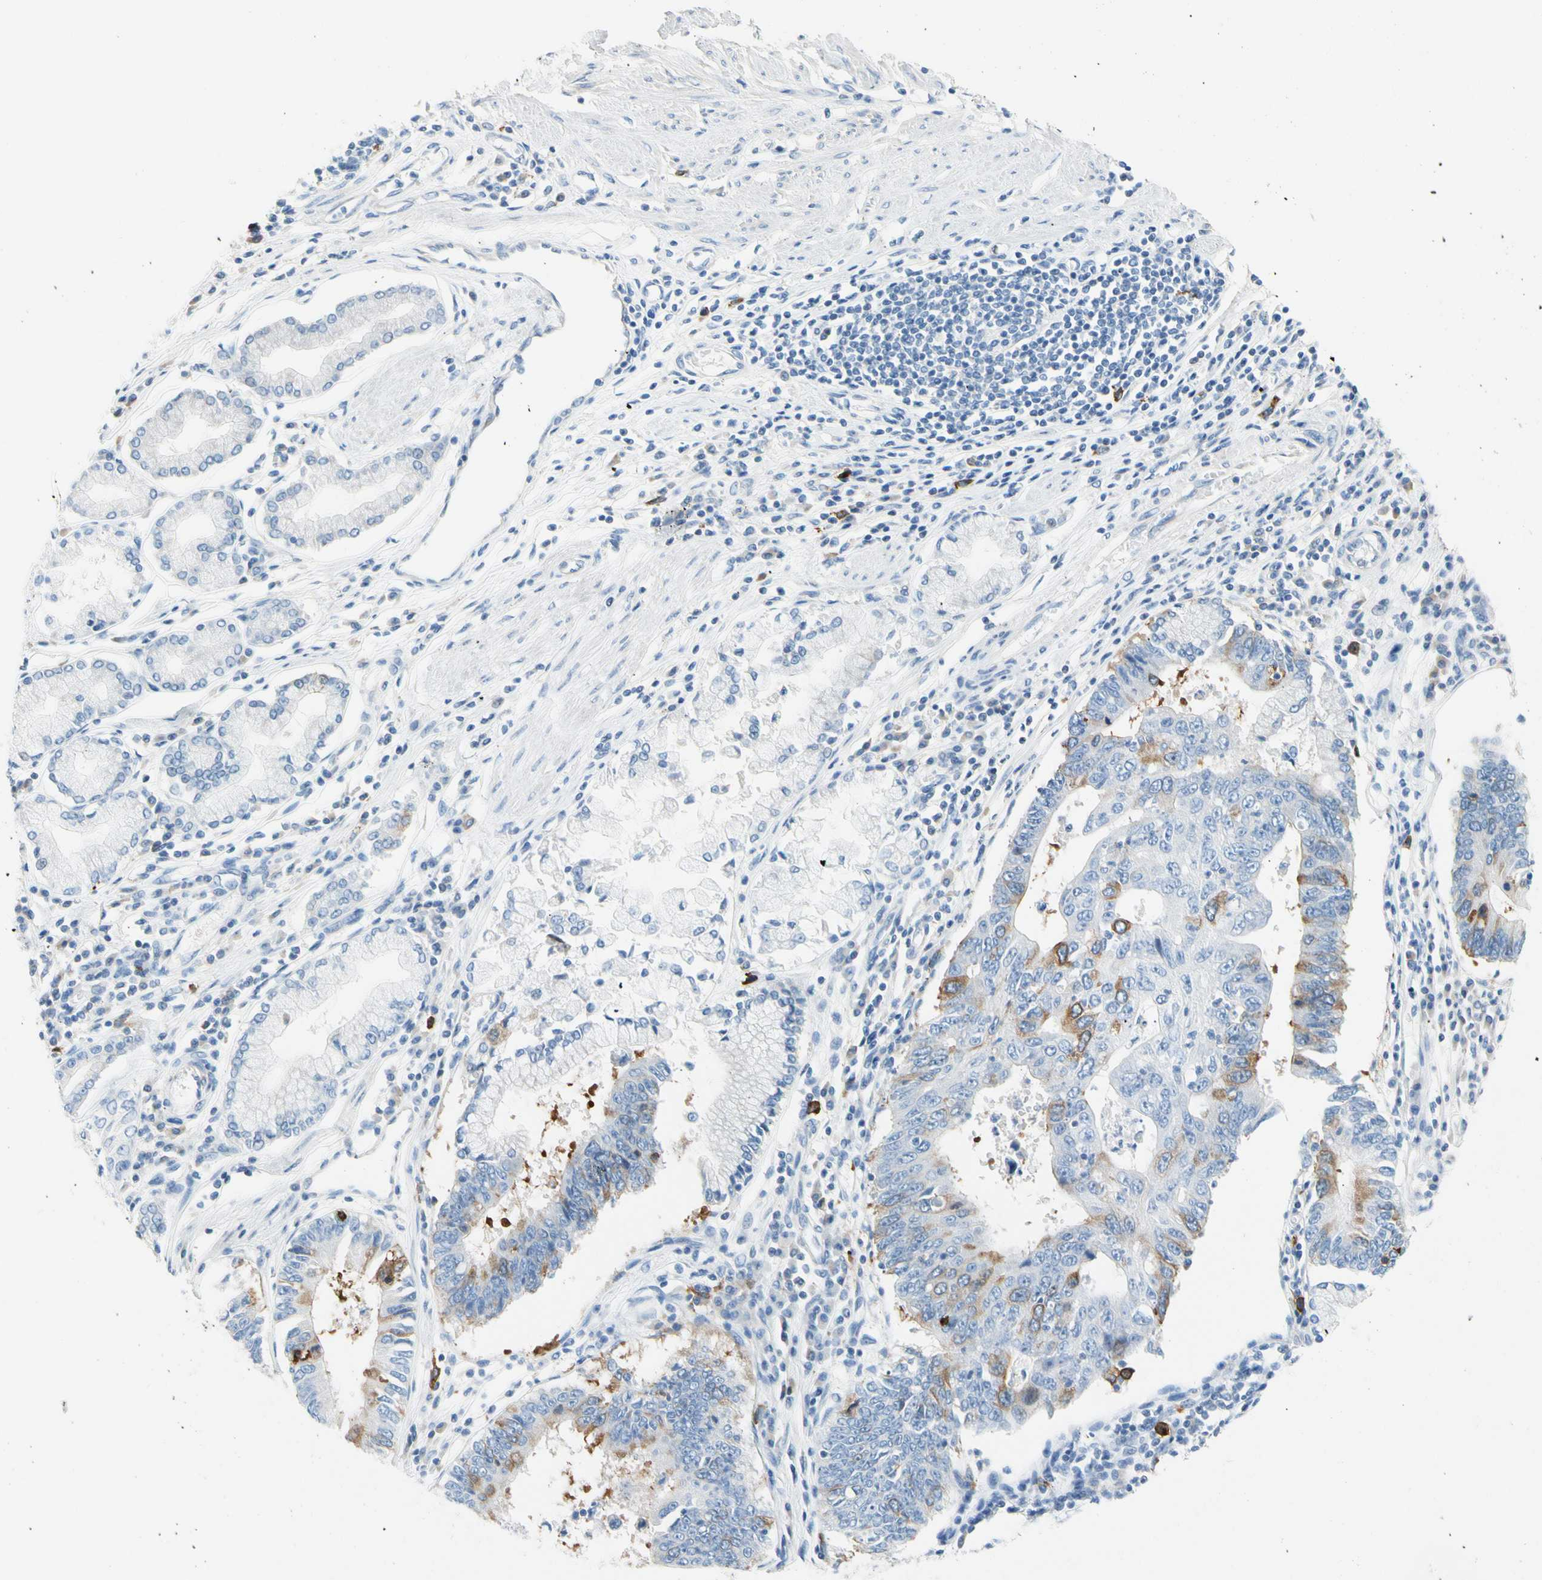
{"staining": {"intensity": "moderate", "quantity": "25%-75%", "location": "cytoplasmic/membranous"}, "tissue": "stomach cancer", "cell_type": "Tumor cells", "image_type": "cancer", "snomed": [{"axis": "morphology", "description": "Adenocarcinoma, NOS"}, {"axis": "topography", "description": "Stomach"}], "caption": "Immunohistochemical staining of stomach adenocarcinoma displays medium levels of moderate cytoplasmic/membranous protein expression in approximately 25%-75% of tumor cells.", "gene": "TACC3", "patient": {"sex": "male", "age": 59}}